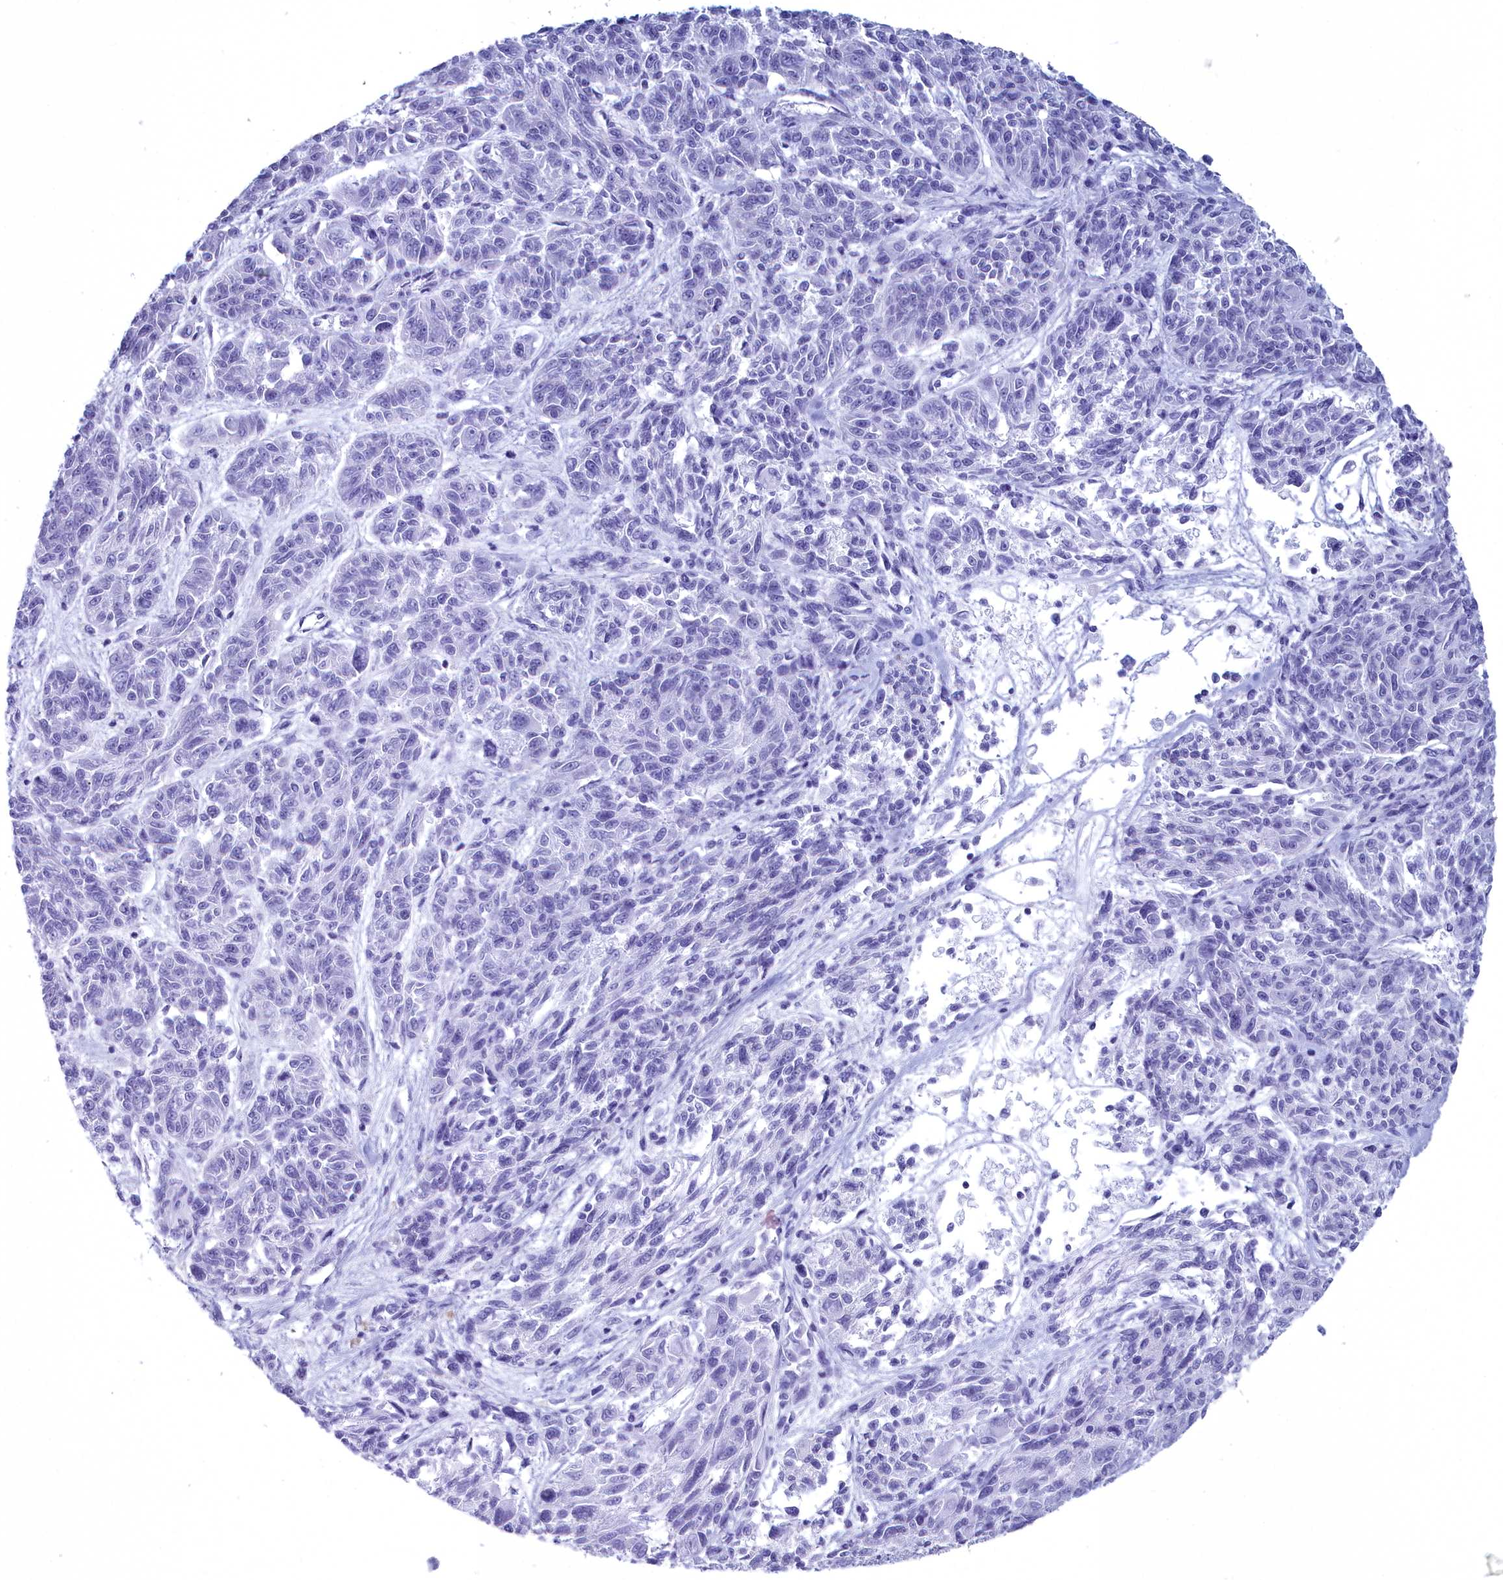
{"staining": {"intensity": "negative", "quantity": "none", "location": "none"}, "tissue": "melanoma", "cell_type": "Tumor cells", "image_type": "cancer", "snomed": [{"axis": "morphology", "description": "Malignant melanoma, NOS"}, {"axis": "topography", "description": "Skin"}], "caption": "Immunohistochemical staining of melanoma exhibits no significant positivity in tumor cells.", "gene": "MAP6", "patient": {"sex": "male", "age": 53}}